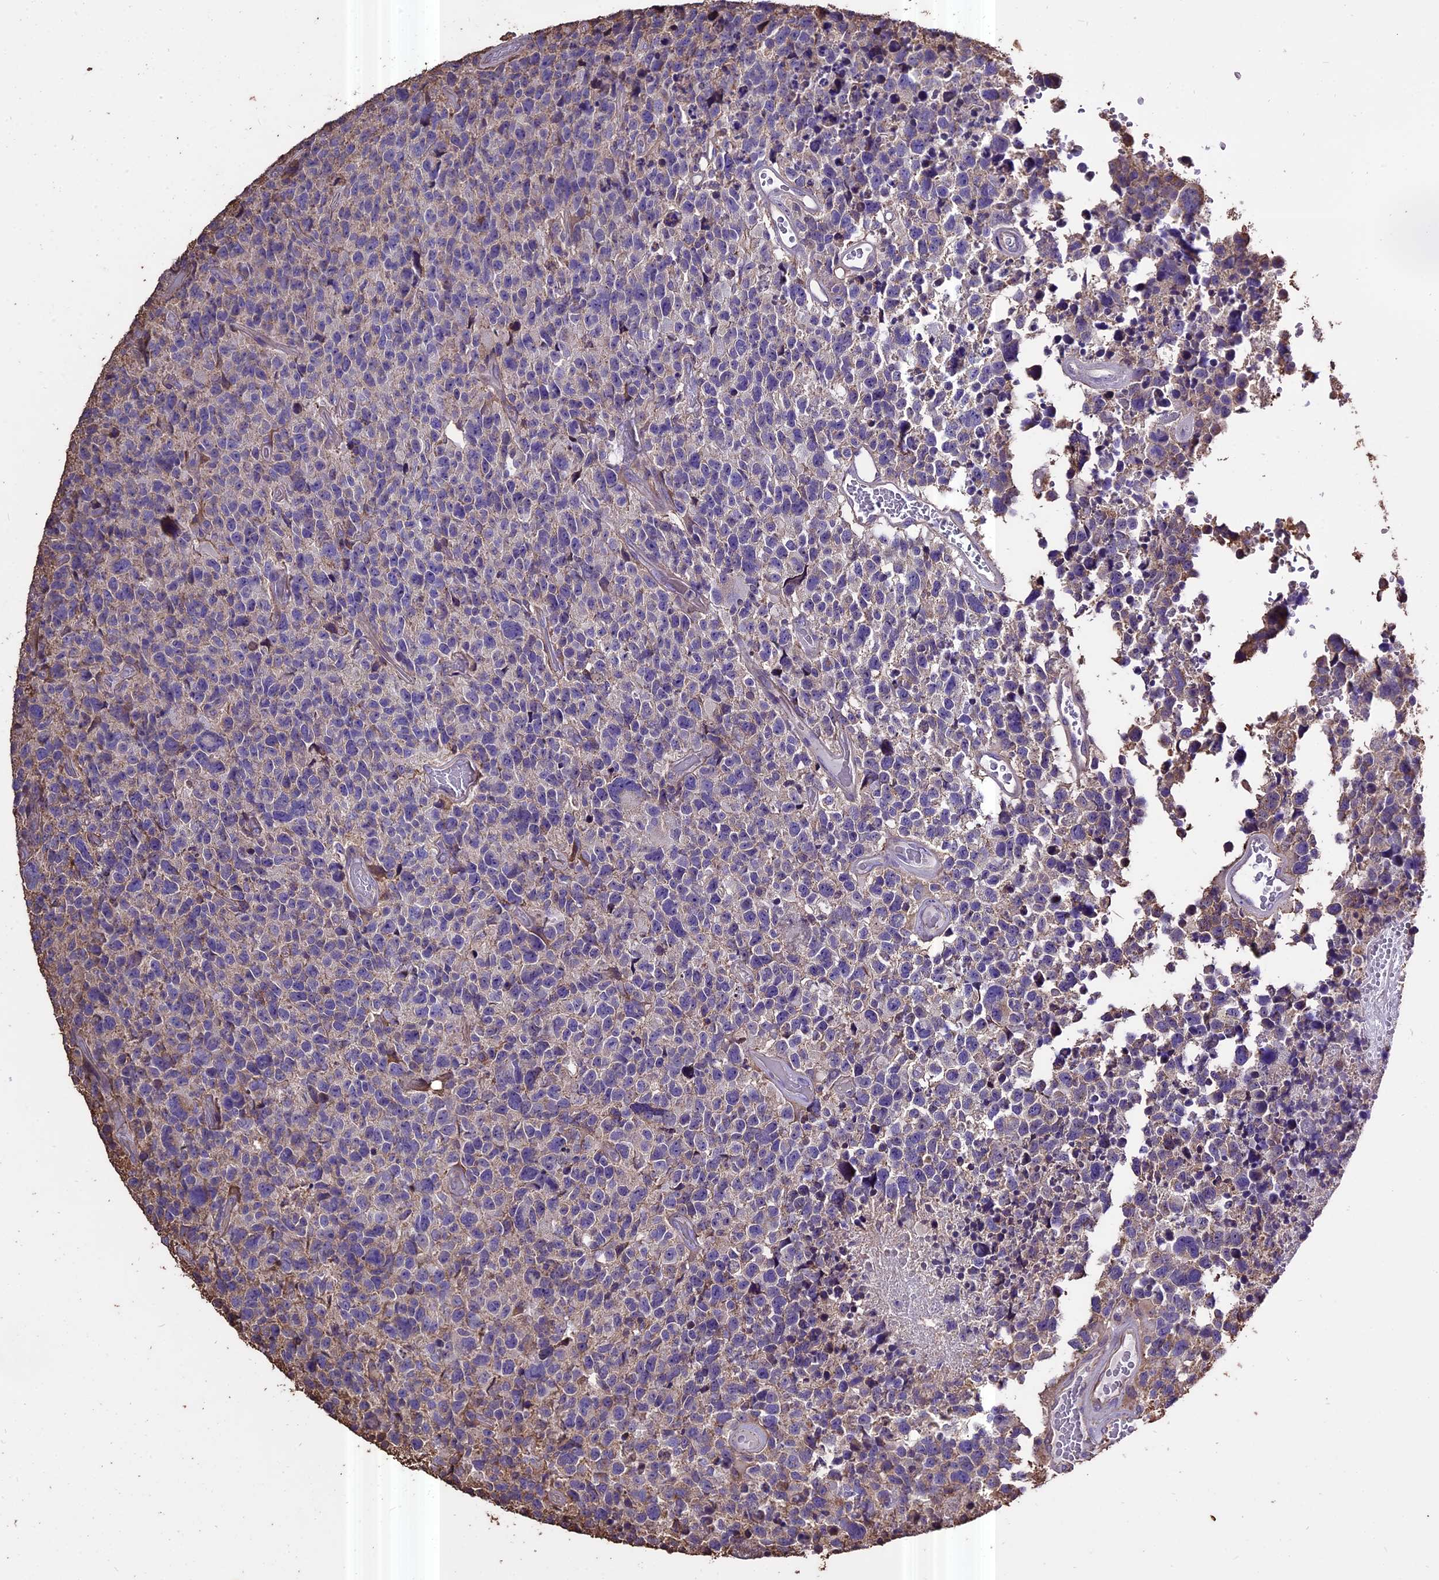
{"staining": {"intensity": "negative", "quantity": "none", "location": "none"}, "tissue": "glioma", "cell_type": "Tumor cells", "image_type": "cancer", "snomed": [{"axis": "morphology", "description": "Glioma, malignant, High grade"}, {"axis": "topography", "description": "Brain"}], "caption": "Photomicrograph shows no protein expression in tumor cells of malignant glioma (high-grade) tissue.", "gene": "PGPEP1L", "patient": {"sex": "male", "age": 69}}